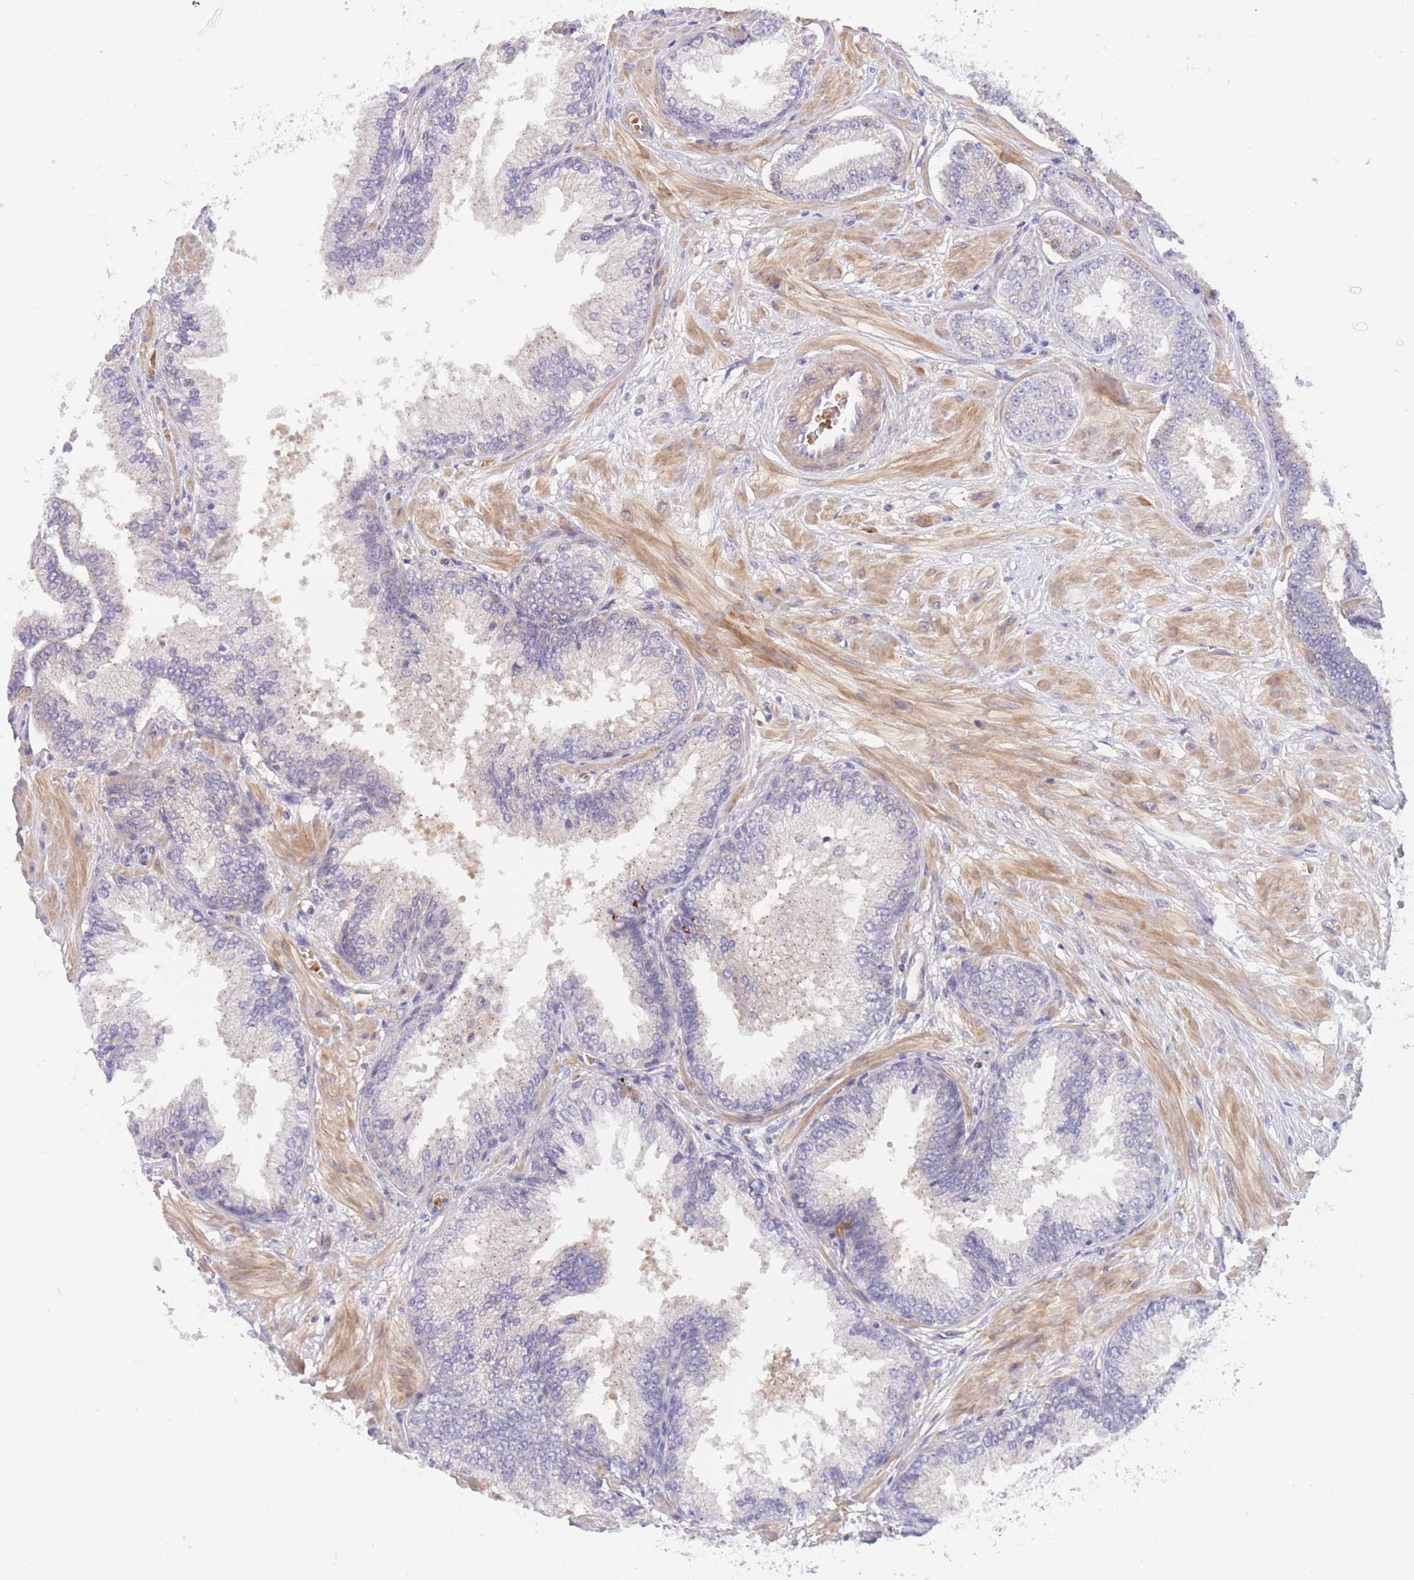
{"staining": {"intensity": "negative", "quantity": "none", "location": "none"}, "tissue": "prostate cancer", "cell_type": "Tumor cells", "image_type": "cancer", "snomed": [{"axis": "morphology", "description": "Adenocarcinoma, Low grade"}, {"axis": "topography", "description": "Prostate"}], "caption": "Tumor cells show no significant protein staining in prostate cancer.", "gene": "APOL4", "patient": {"sex": "male", "age": 55}}